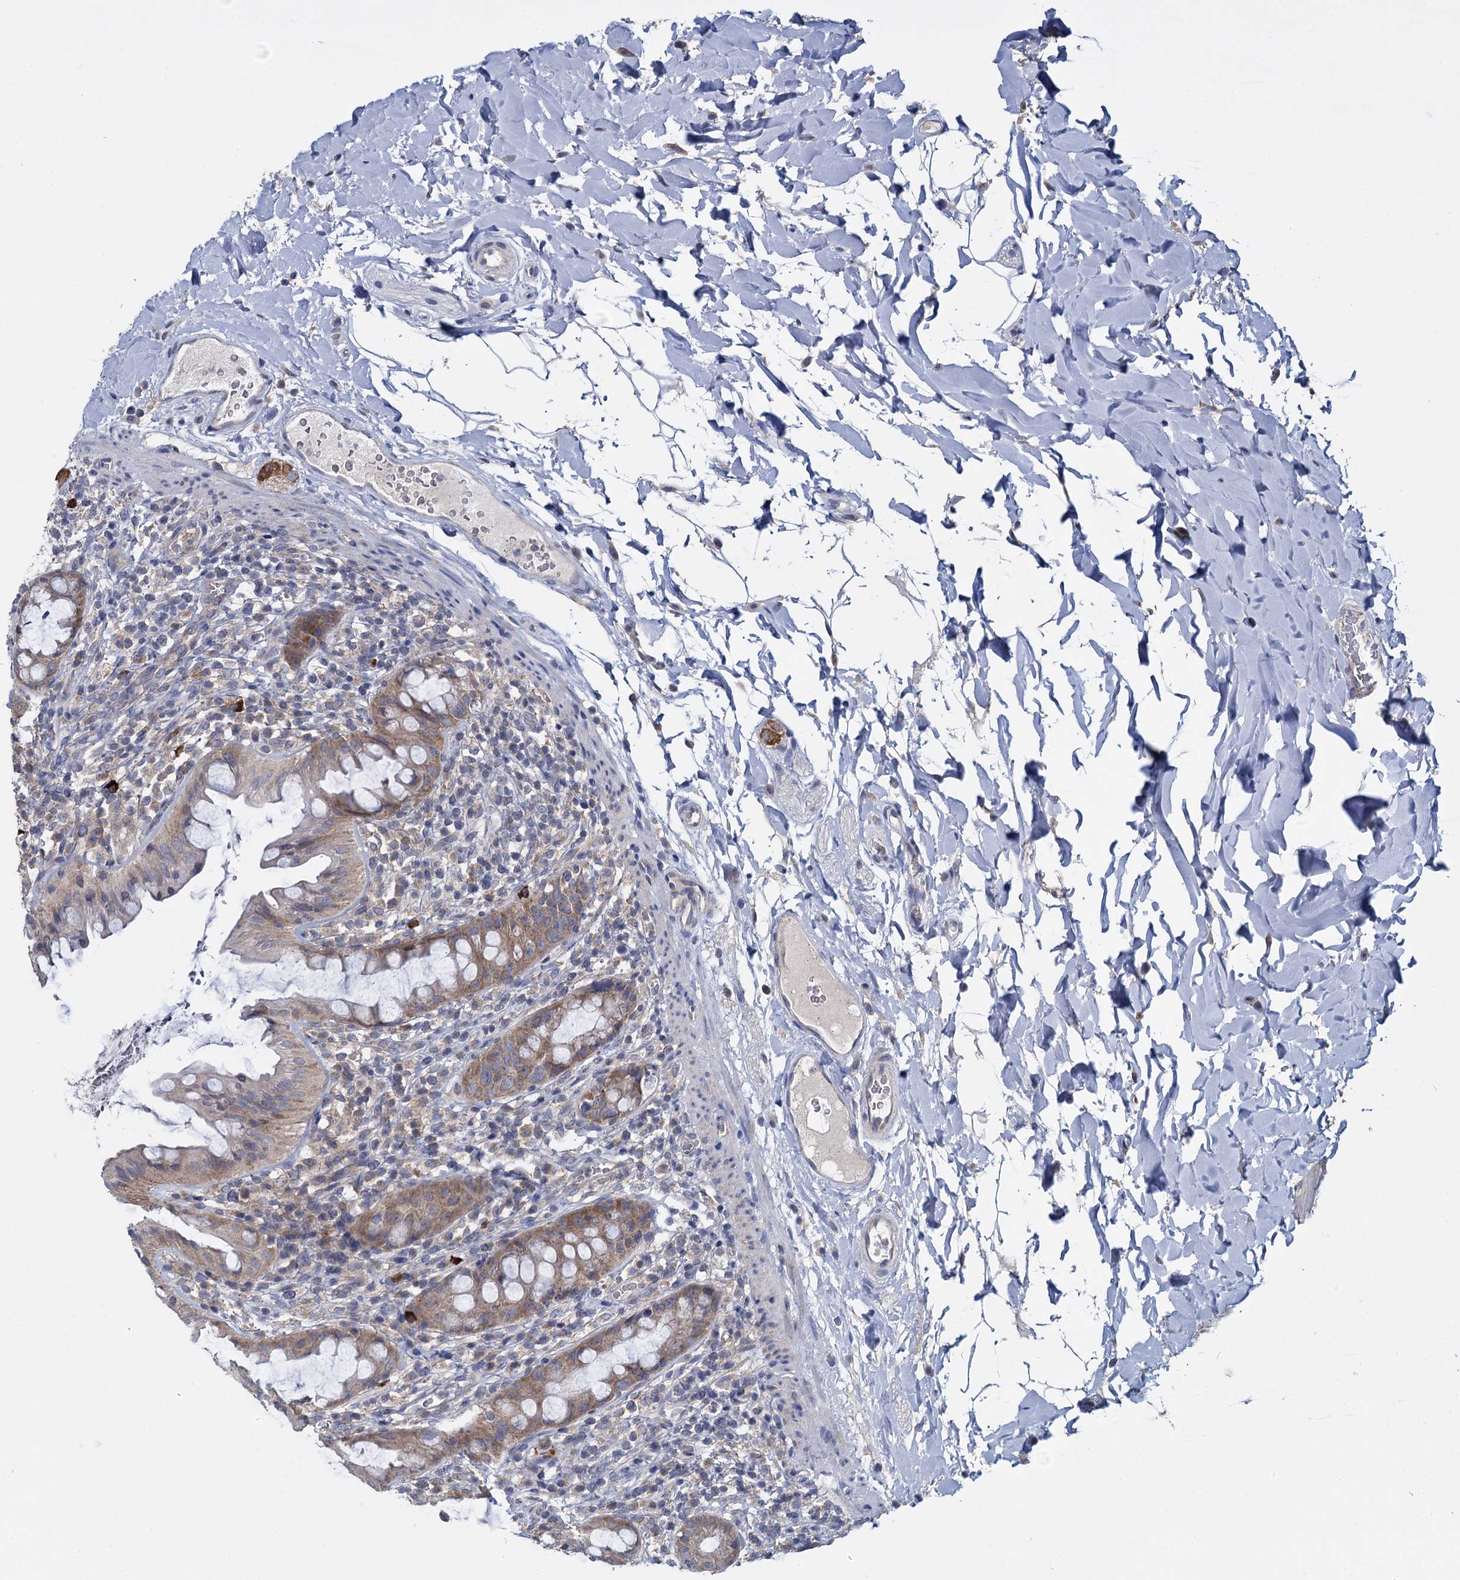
{"staining": {"intensity": "moderate", "quantity": ">75%", "location": "cytoplasmic/membranous"}, "tissue": "rectum", "cell_type": "Glandular cells", "image_type": "normal", "snomed": [{"axis": "morphology", "description": "Normal tissue, NOS"}, {"axis": "topography", "description": "Rectum"}], "caption": "This histopathology image demonstrates immunohistochemistry staining of normal human rectum, with medium moderate cytoplasmic/membranous expression in about >75% of glandular cells.", "gene": "GSTM2", "patient": {"sex": "female", "age": 57}}